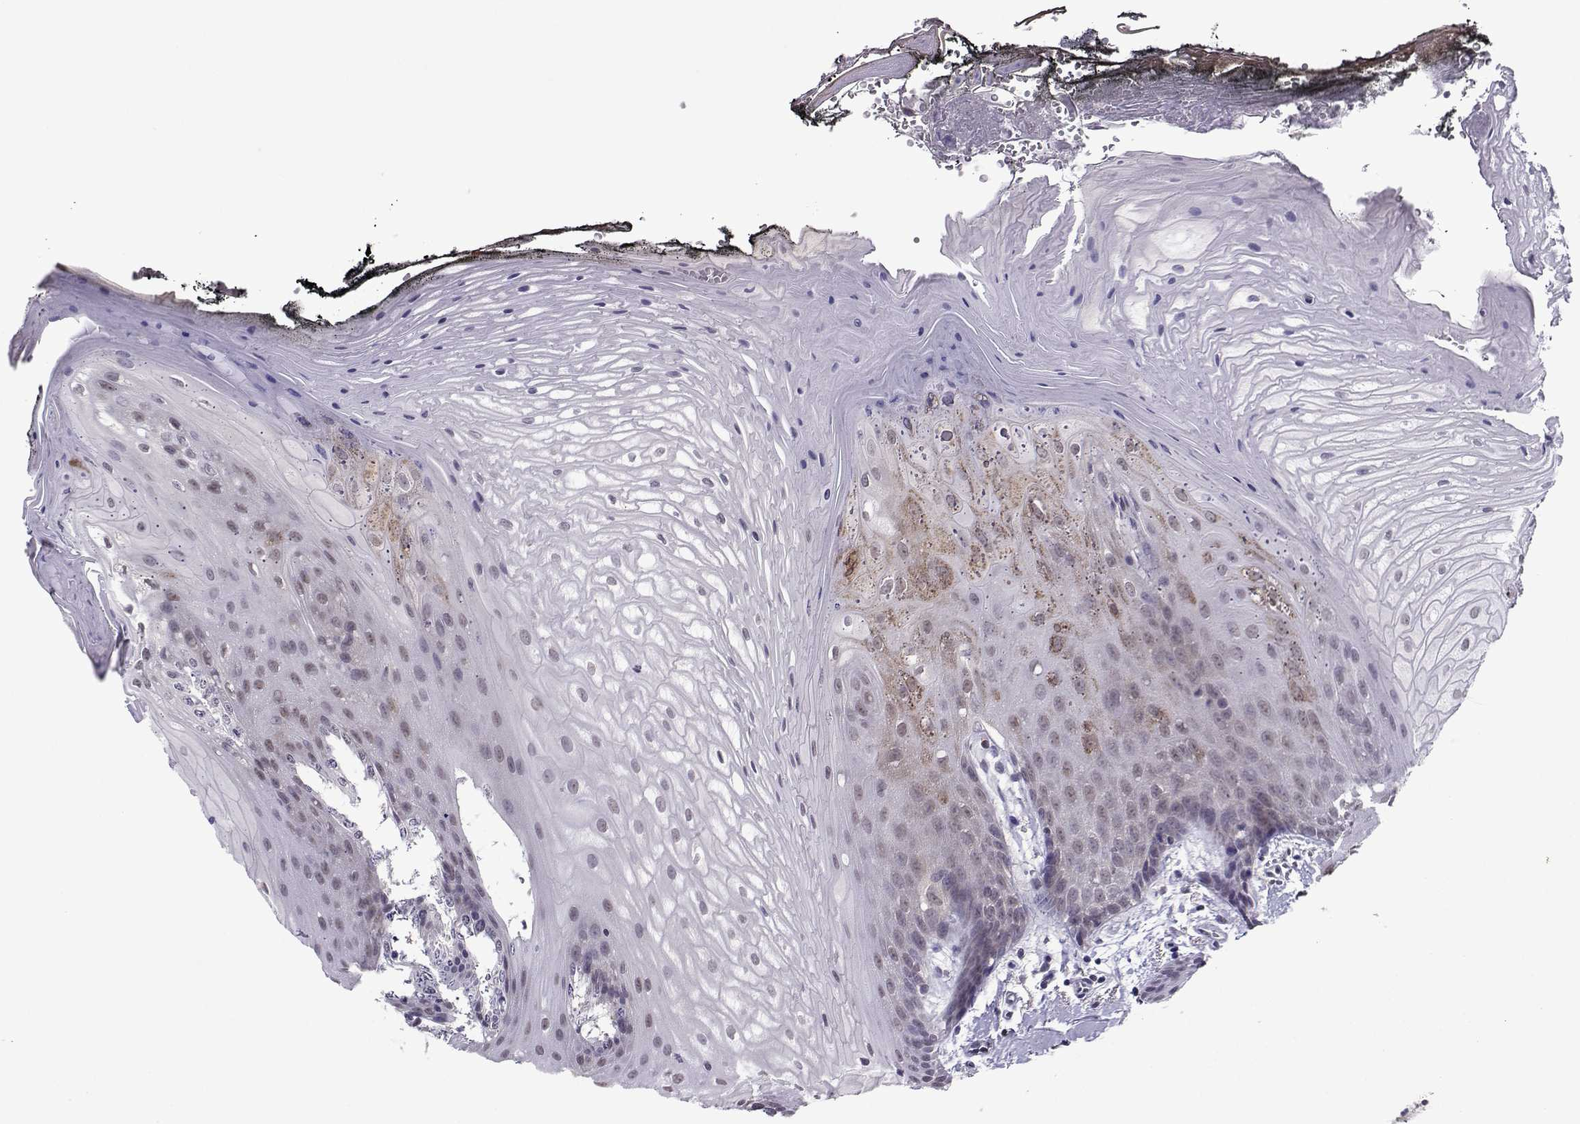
{"staining": {"intensity": "negative", "quantity": "none", "location": "none"}, "tissue": "oral mucosa", "cell_type": "Squamous epithelial cells", "image_type": "normal", "snomed": [{"axis": "morphology", "description": "Normal tissue, NOS"}, {"axis": "morphology", "description": "Squamous cell carcinoma, NOS"}, {"axis": "topography", "description": "Oral tissue"}, {"axis": "topography", "description": "Head-Neck"}], "caption": "Immunohistochemical staining of benign oral mucosa demonstrates no significant staining in squamous epithelial cells.", "gene": "DDX20", "patient": {"sex": "male", "age": 65}}